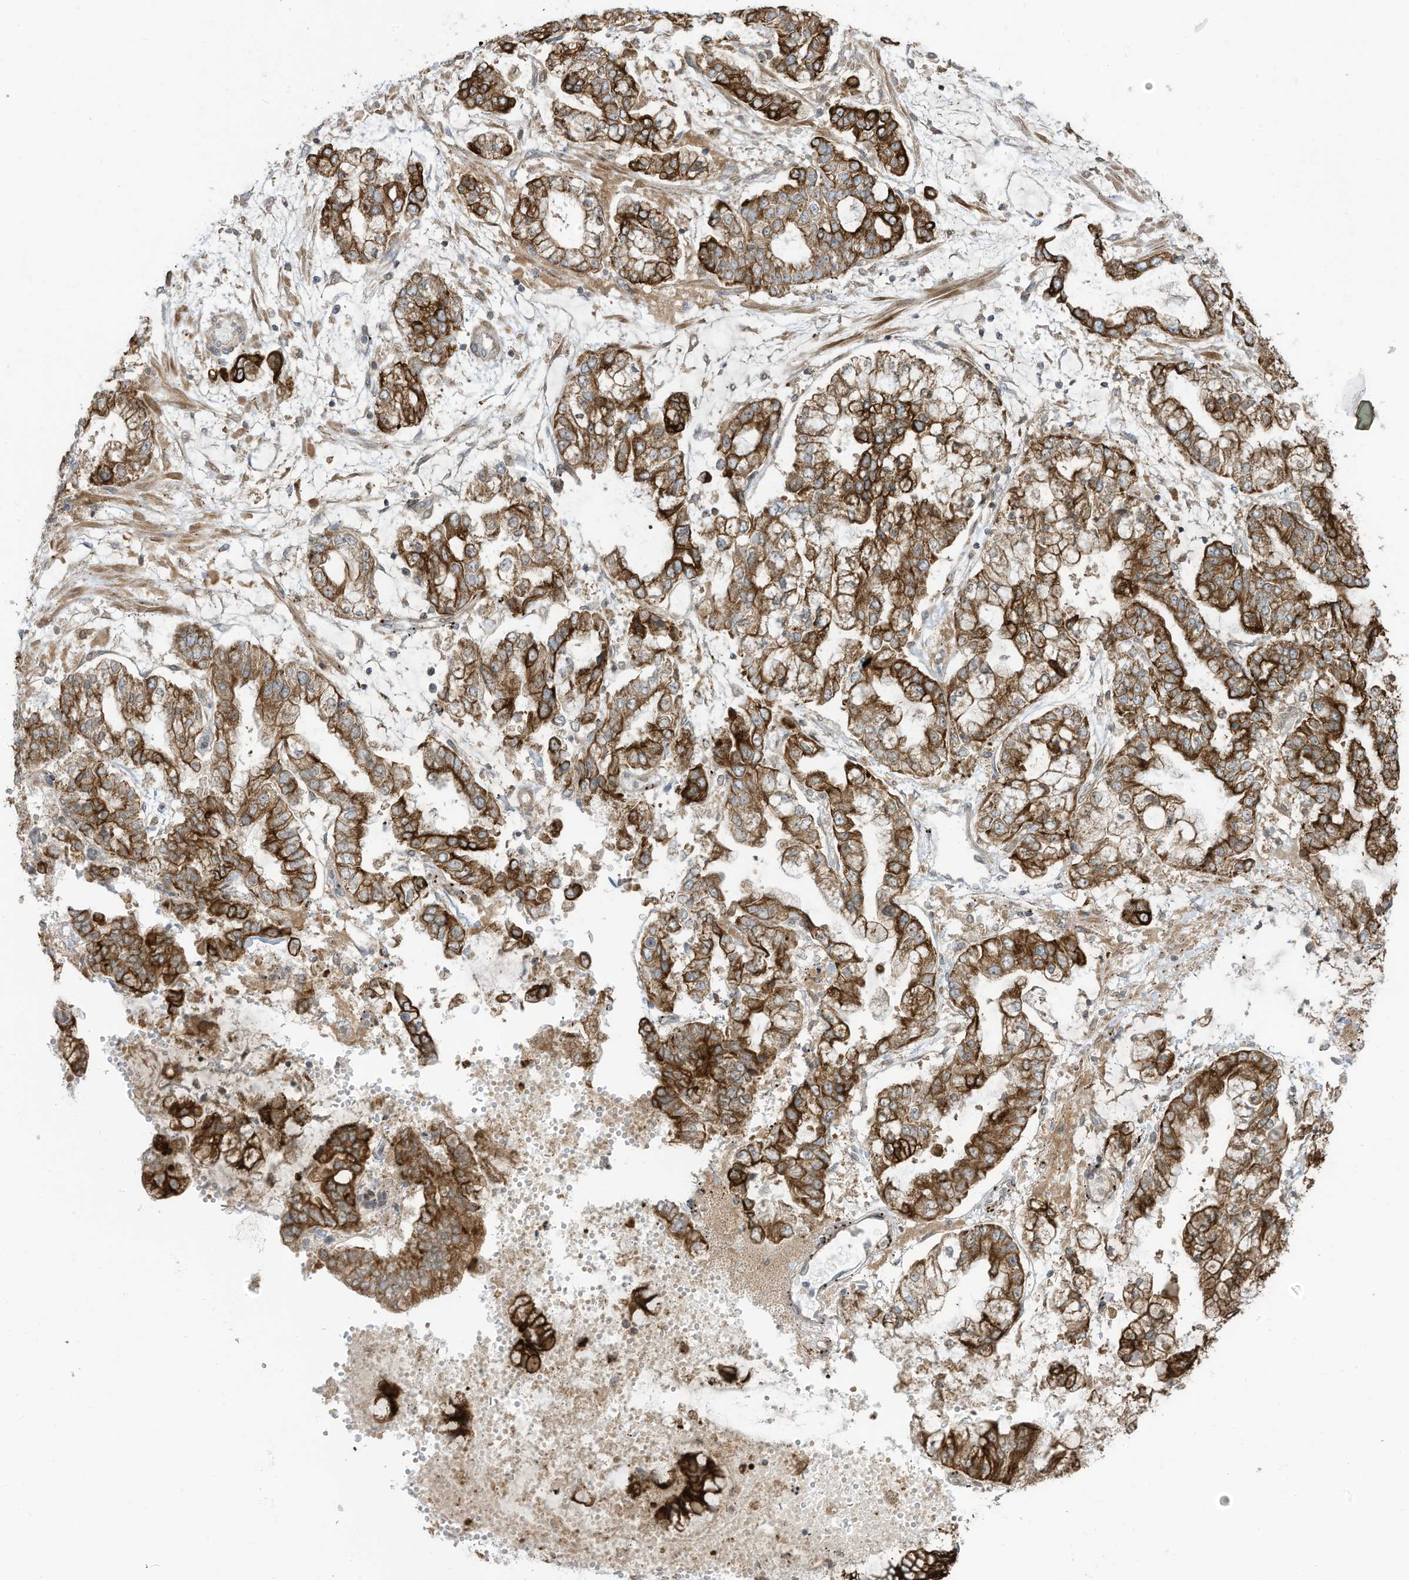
{"staining": {"intensity": "strong", "quantity": ">75%", "location": "cytoplasmic/membranous"}, "tissue": "stomach cancer", "cell_type": "Tumor cells", "image_type": "cancer", "snomed": [{"axis": "morphology", "description": "Normal tissue, NOS"}, {"axis": "morphology", "description": "Adenocarcinoma, NOS"}, {"axis": "topography", "description": "Stomach, upper"}, {"axis": "topography", "description": "Stomach"}], "caption": "IHC micrograph of human adenocarcinoma (stomach) stained for a protein (brown), which shows high levels of strong cytoplasmic/membranous expression in approximately >75% of tumor cells.", "gene": "CGAS", "patient": {"sex": "male", "age": 76}}